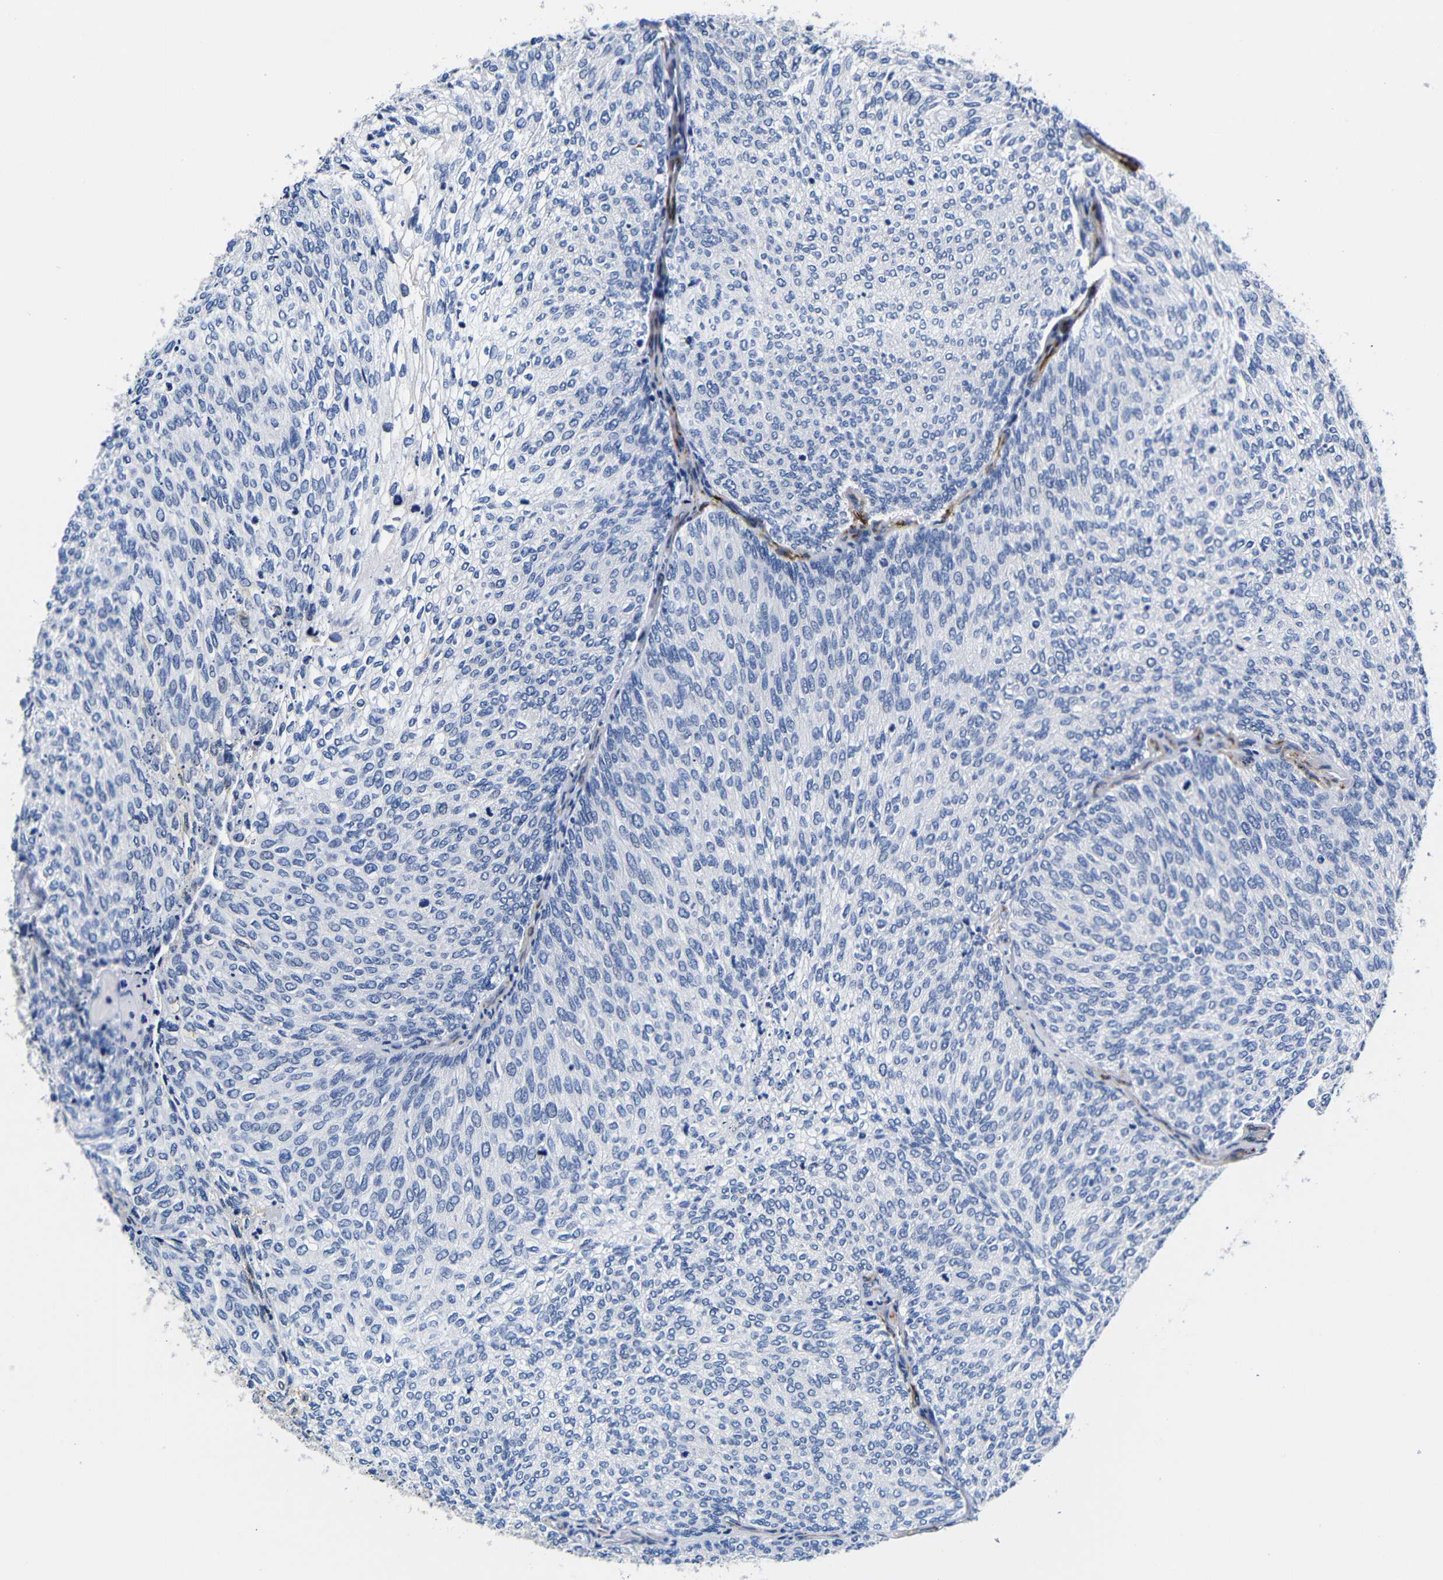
{"staining": {"intensity": "negative", "quantity": "none", "location": "none"}, "tissue": "urothelial cancer", "cell_type": "Tumor cells", "image_type": "cancer", "snomed": [{"axis": "morphology", "description": "Urothelial carcinoma, Low grade"}, {"axis": "topography", "description": "Urinary bladder"}], "caption": "IHC of urothelial carcinoma (low-grade) reveals no staining in tumor cells. The staining is performed using DAB brown chromogen with nuclei counter-stained in using hematoxylin.", "gene": "LRIG1", "patient": {"sex": "female", "age": 79}}